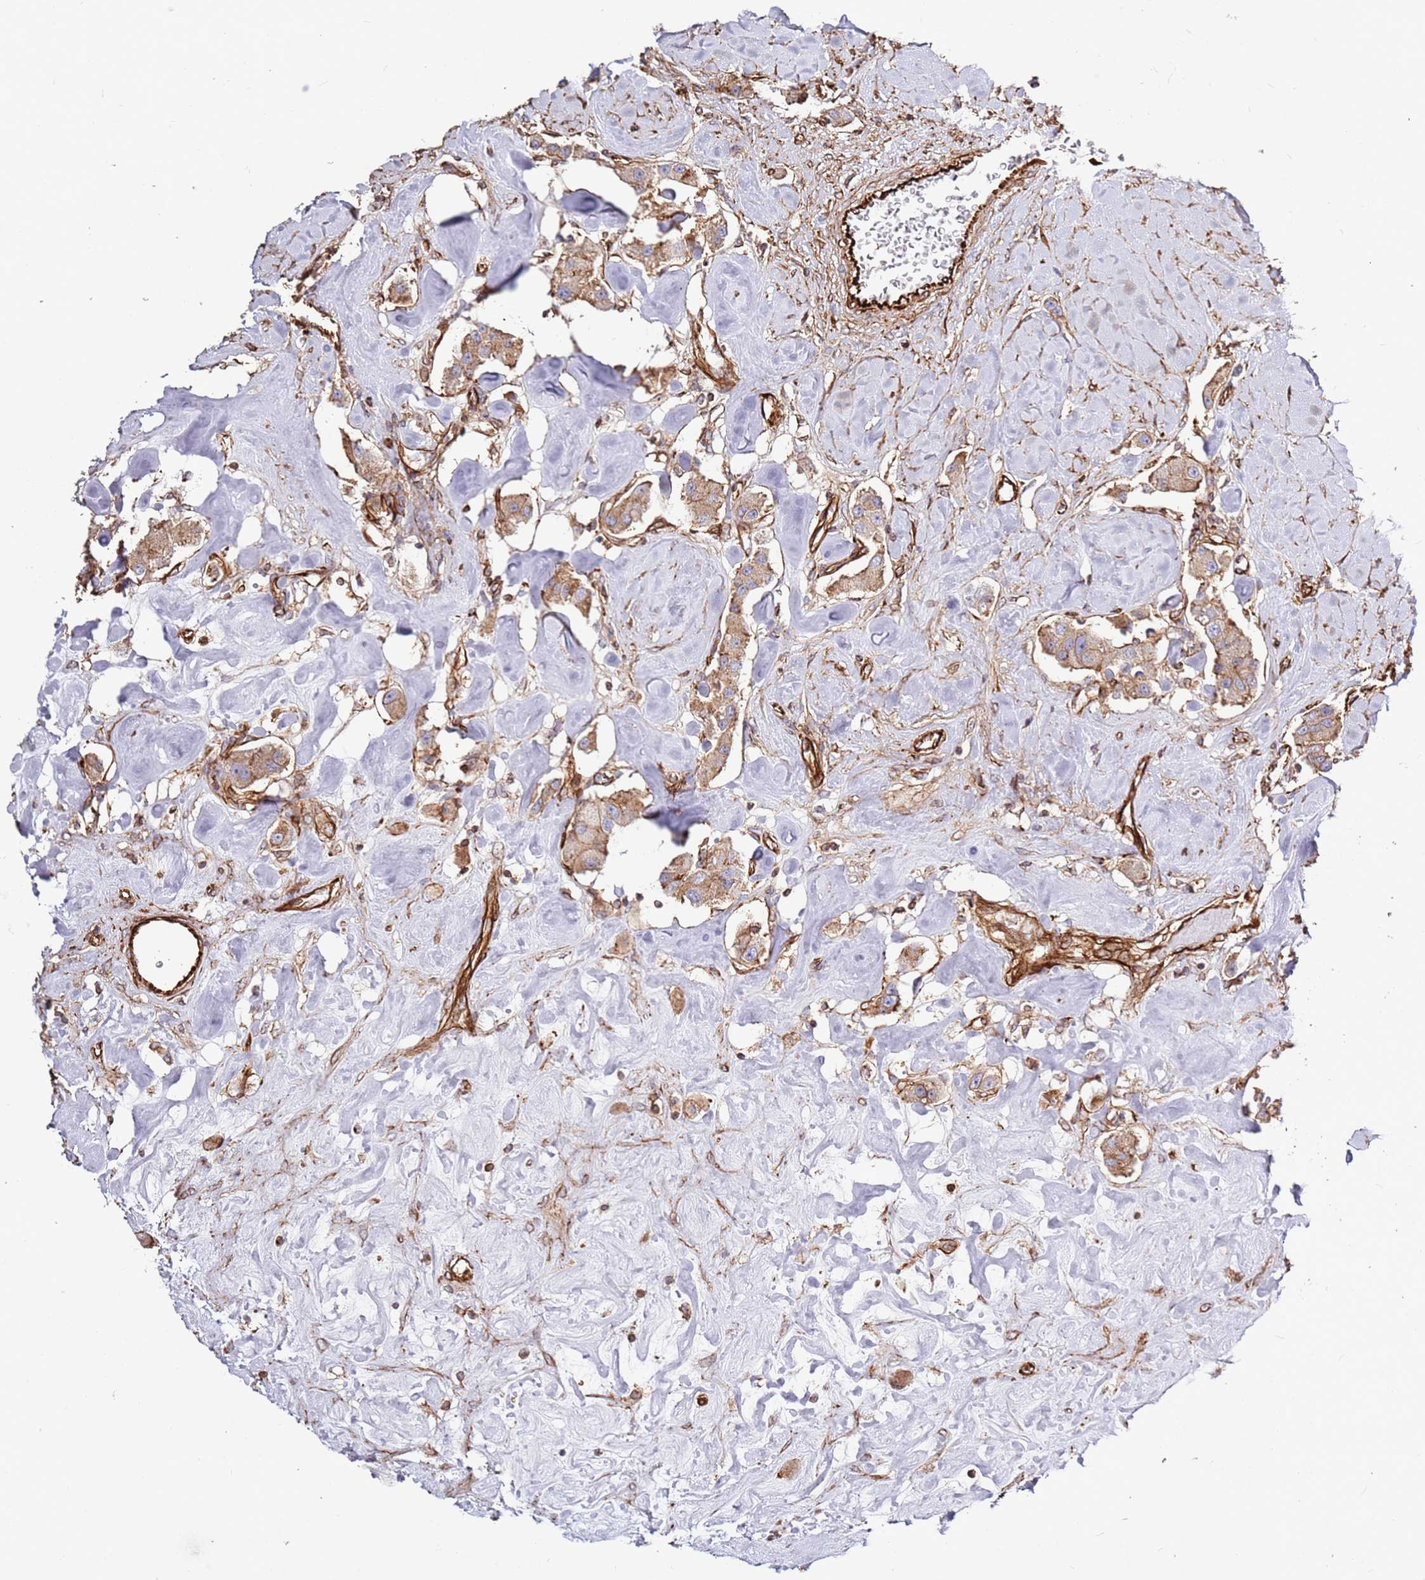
{"staining": {"intensity": "moderate", "quantity": ">75%", "location": "cytoplasmic/membranous"}, "tissue": "carcinoid", "cell_type": "Tumor cells", "image_type": "cancer", "snomed": [{"axis": "morphology", "description": "Carcinoid, malignant, NOS"}, {"axis": "topography", "description": "Pancreas"}], "caption": "An image of carcinoid stained for a protein demonstrates moderate cytoplasmic/membranous brown staining in tumor cells.", "gene": "MRGPRE", "patient": {"sex": "male", "age": 41}}